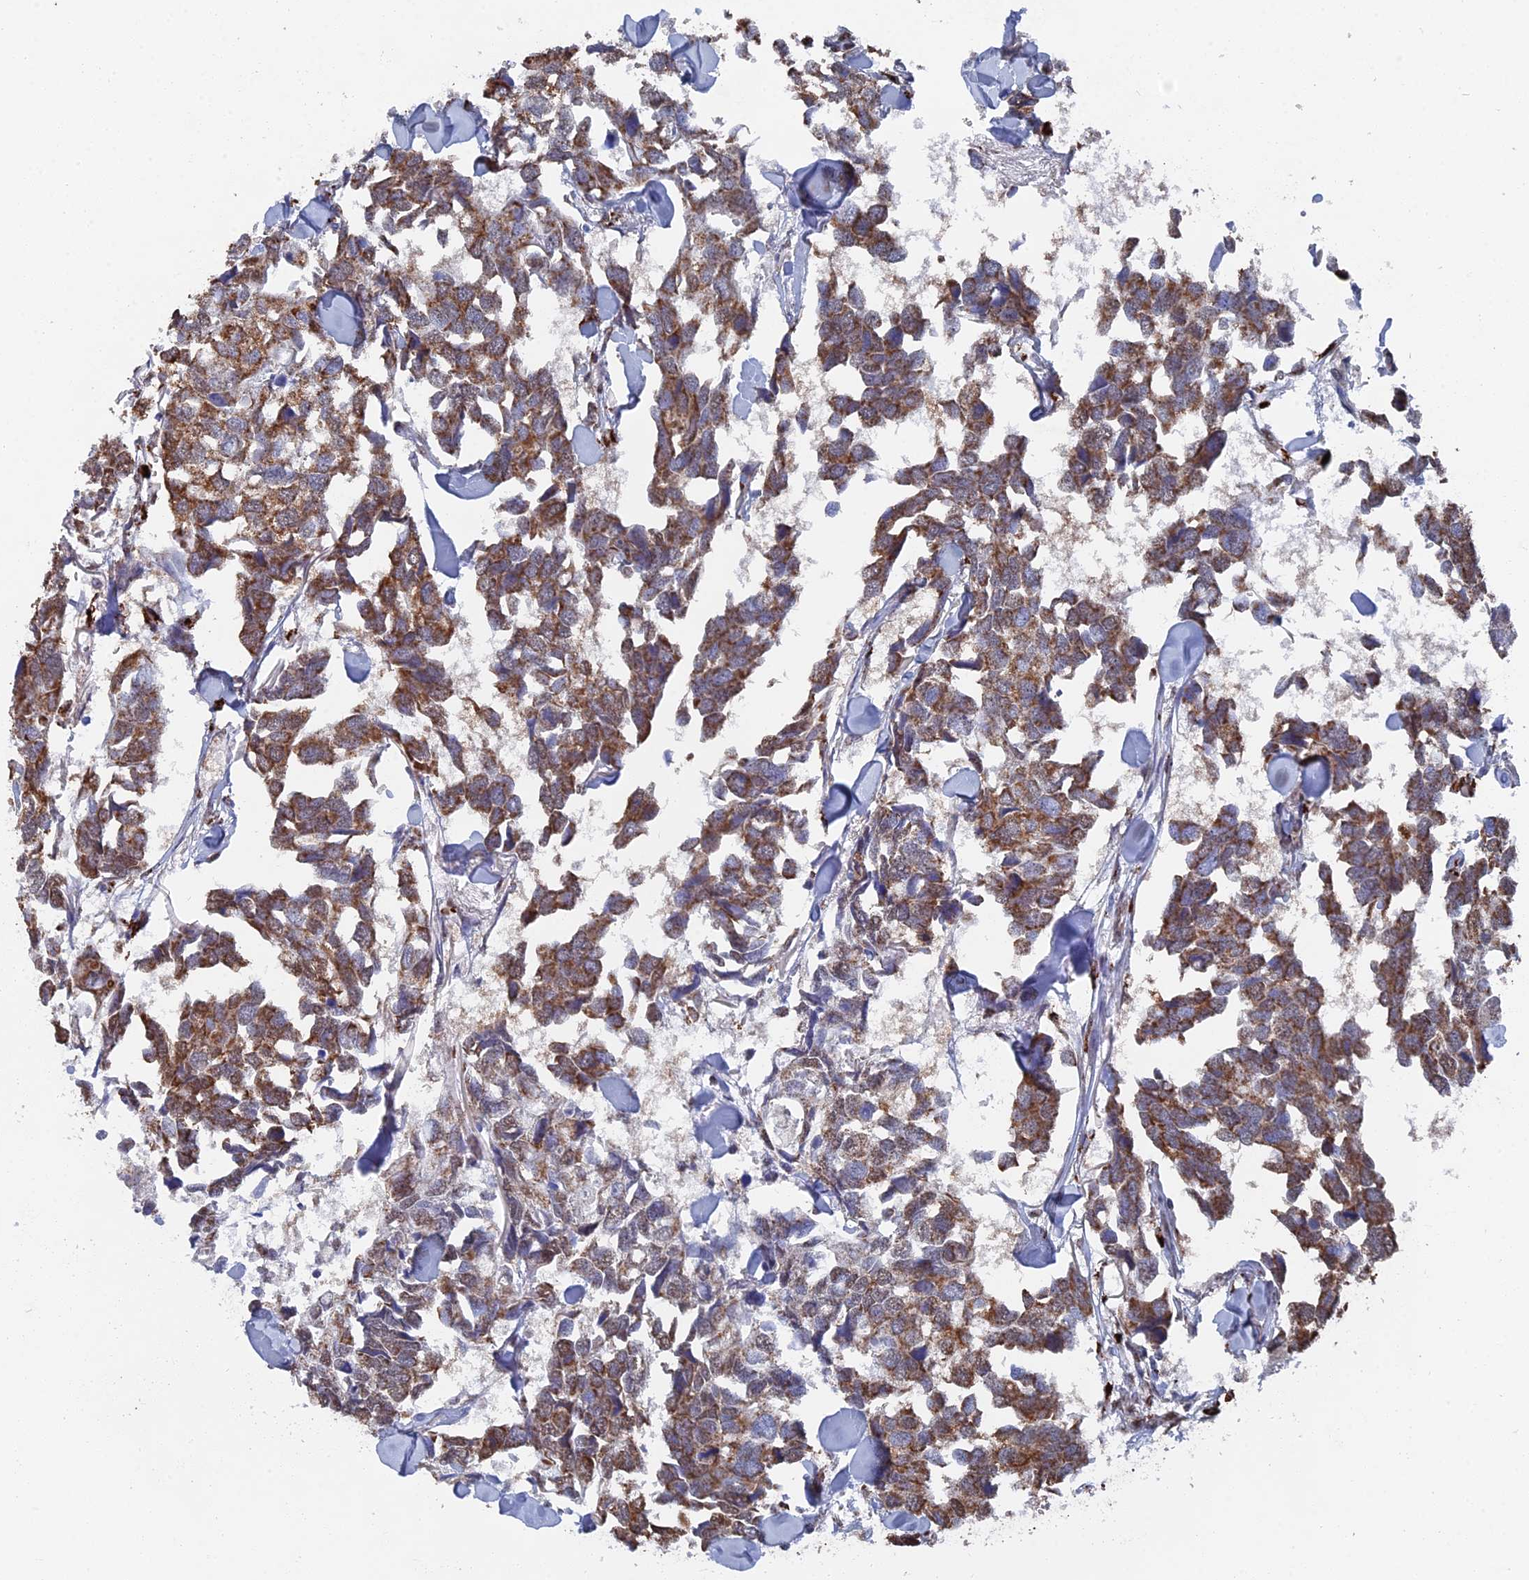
{"staining": {"intensity": "moderate", "quantity": ">75%", "location": "cytoplasmic/membranous"}, "tissue": "breast cancer", "cell_type": "Tumor cells", "image_type": "cancer", "snomed": [{"axis": "morphology", "description": "Duct carcinoma"}, {"axis": "topography", "description": "Breast"}], "caption": "A brown stain labels moderate cytoplasmic/membranous positivity of a protein in human breast cancer (intraductal carcinoma) tumor cells.", "gene": "SMG9", "patient": {"sex": "female", "age": 83}}